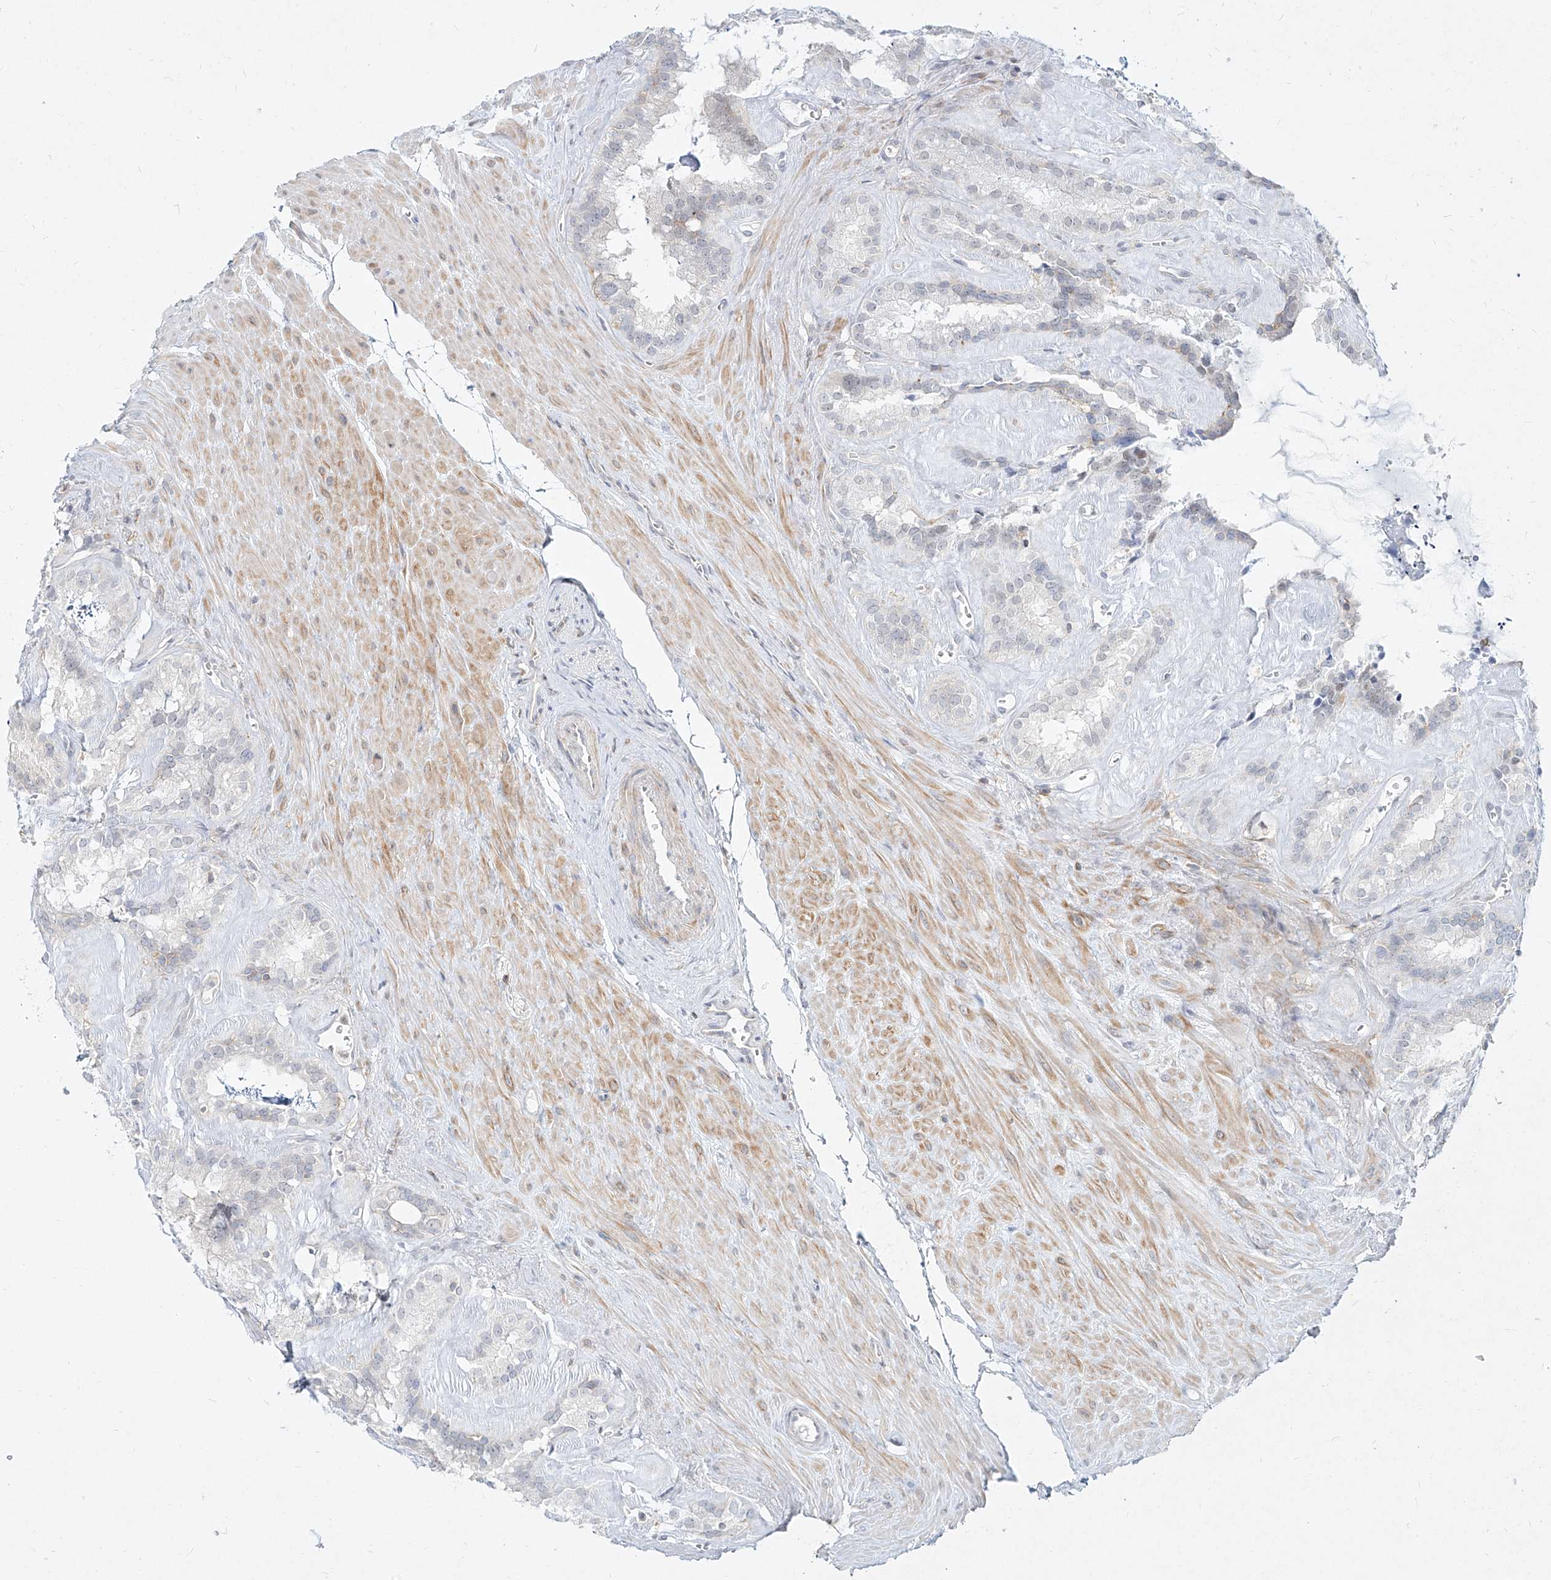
{"staining": {"intensity": "negative", "quantity": "none", "location": "none"}, "tissue": "seminal vesicle", "cell_type": "Glandular cells", "image_type": "normal", "snomed": [{"axis": "morphology", "description": "Normal tissue, NOS"}, {"axis": "topography", "description": "Prostate"}, {"axis": "topography", "description": "Seminal veicle"}], "caption": "Unremarkable seminal vesicle was stained to show a protein in brown. There is no significant staining in glandular cells. (DAB (3,3'-diaminobenzidine) IHC, high magnification).", "gene": "SLC2A12", "patient": {"sex": "male", "age": 59}}